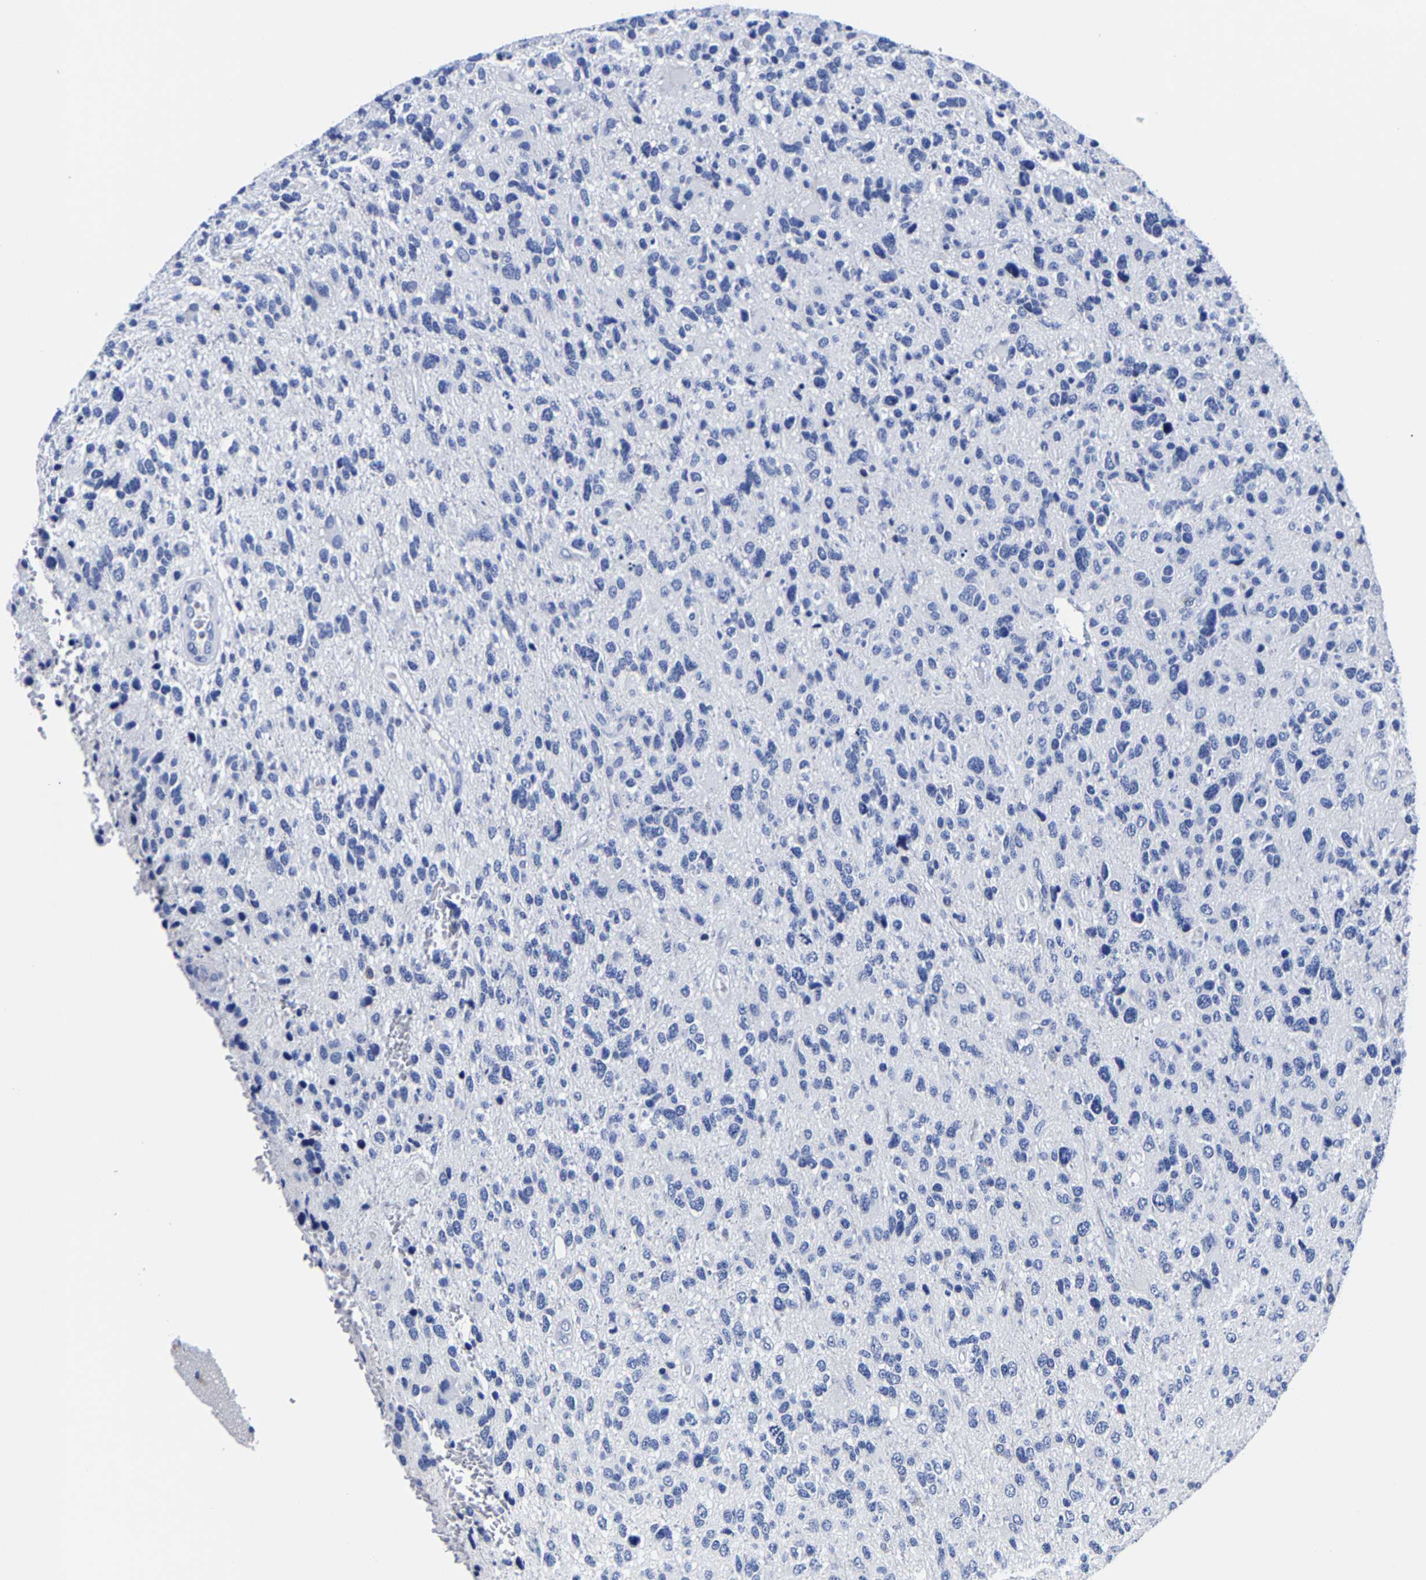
{"staining": {"intensity": "negative", "quantity": "none", "location": "none"}, "tissue": "glioma", "cell_type": "Tumor cells", "image_type": "cancer", "snomed": [{"axis": "morphology", "description": "Glioma, malignant, High grade"}, {"axis": "topography", "description": "Brain"}], "caption": "This is a photomicrograph of IHC staining of glioma, which shows no positivity in tumor cells.", "gene": "CPA2", "patient": {"sex": "female", "age": 58}}